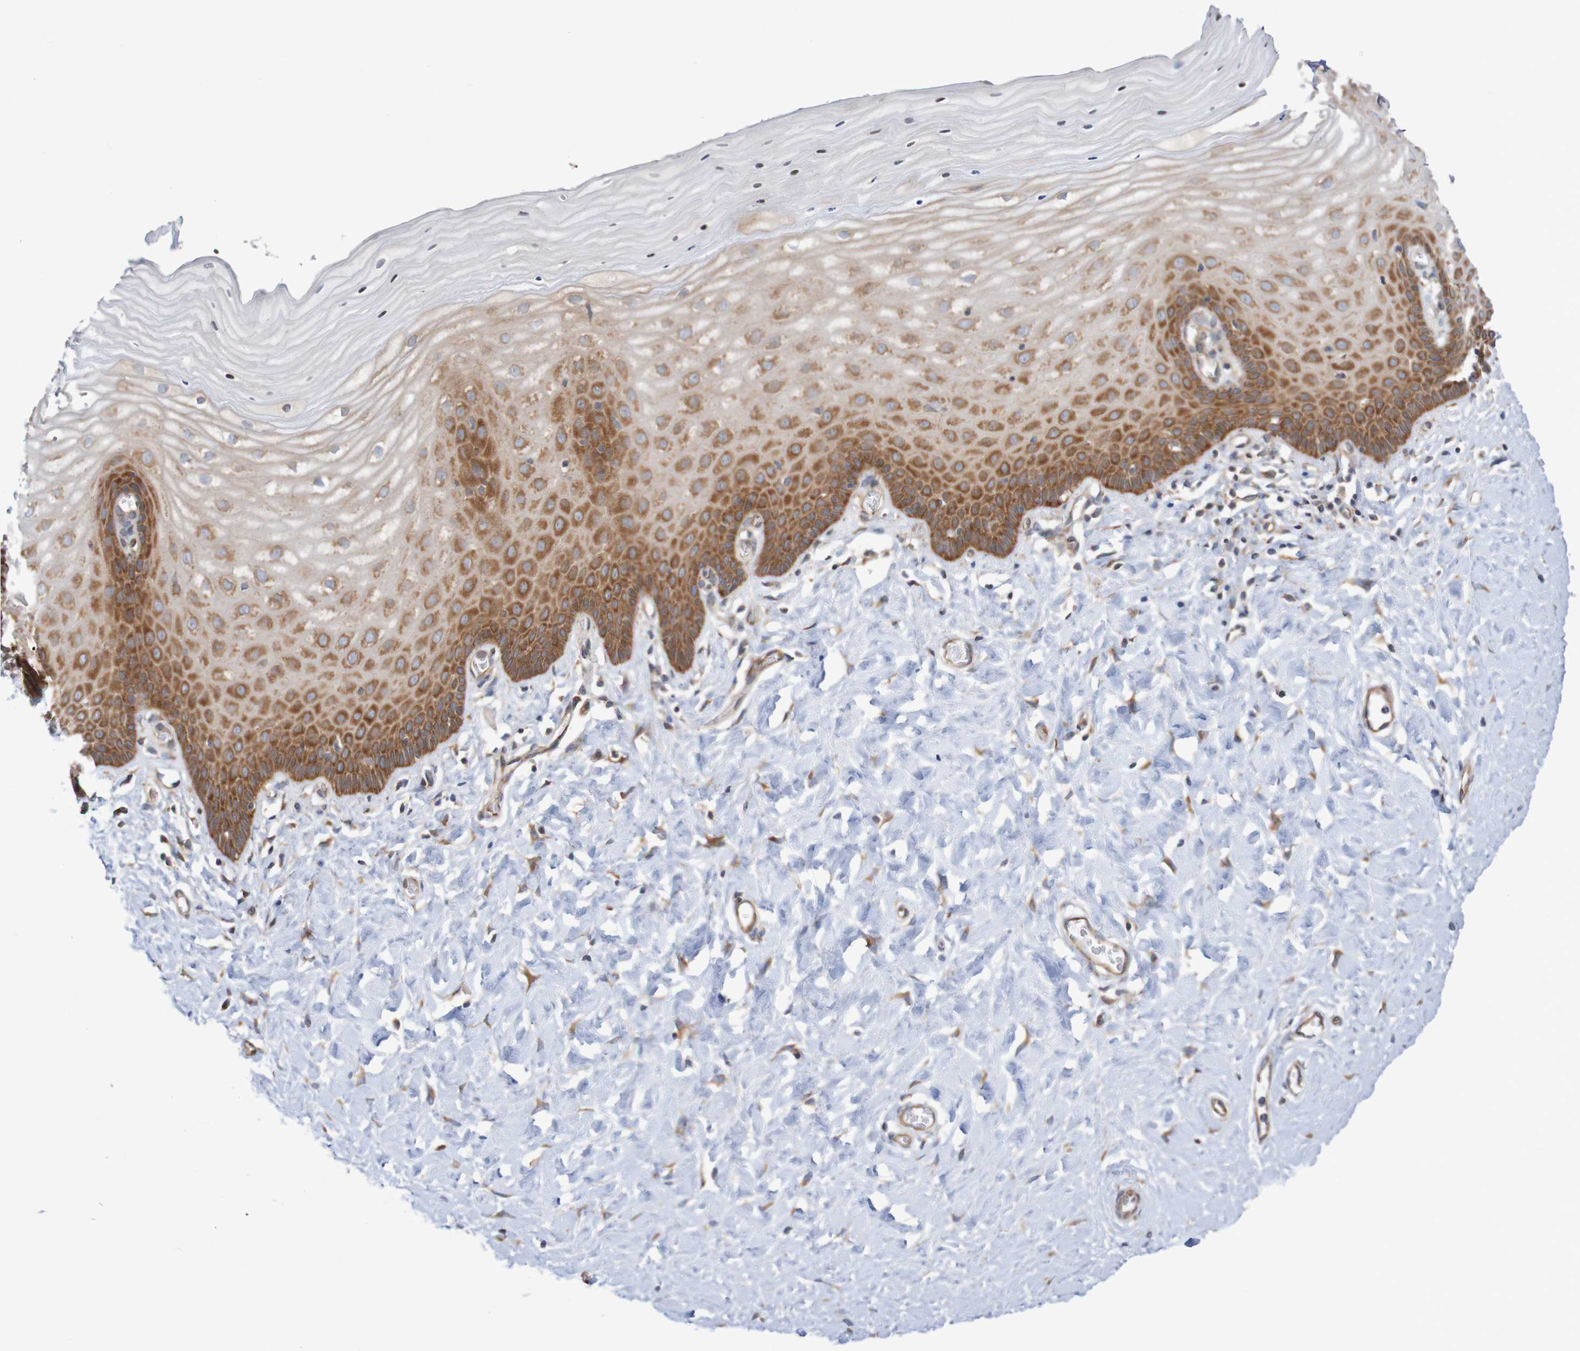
{"staining": {"intensity": "moderate", "quantity": ">75%", "location": "cytoplasmic/membranous"}, "tissue": "cervix", "cell_type": "Glandular cells", "image_type": "normal", "snomed": [{"axis": "morphology", "description": "Normal tissue, NOS"}, {"axis": "topography", "description": "Cervix"}], "caption": "Brown immunohistochemical staining in unremarkable human cervix shows moderate cytoplasmic/membranous expression in approximately >75% of glandular cells. The staining was performed using DAB to visualize the protein expression in brown, while the nuclei were stained in blue with hematoxylin (Magnification: 20x).", "gene": "LRRC47", "patient": {"sex": "female", "age": 55}}